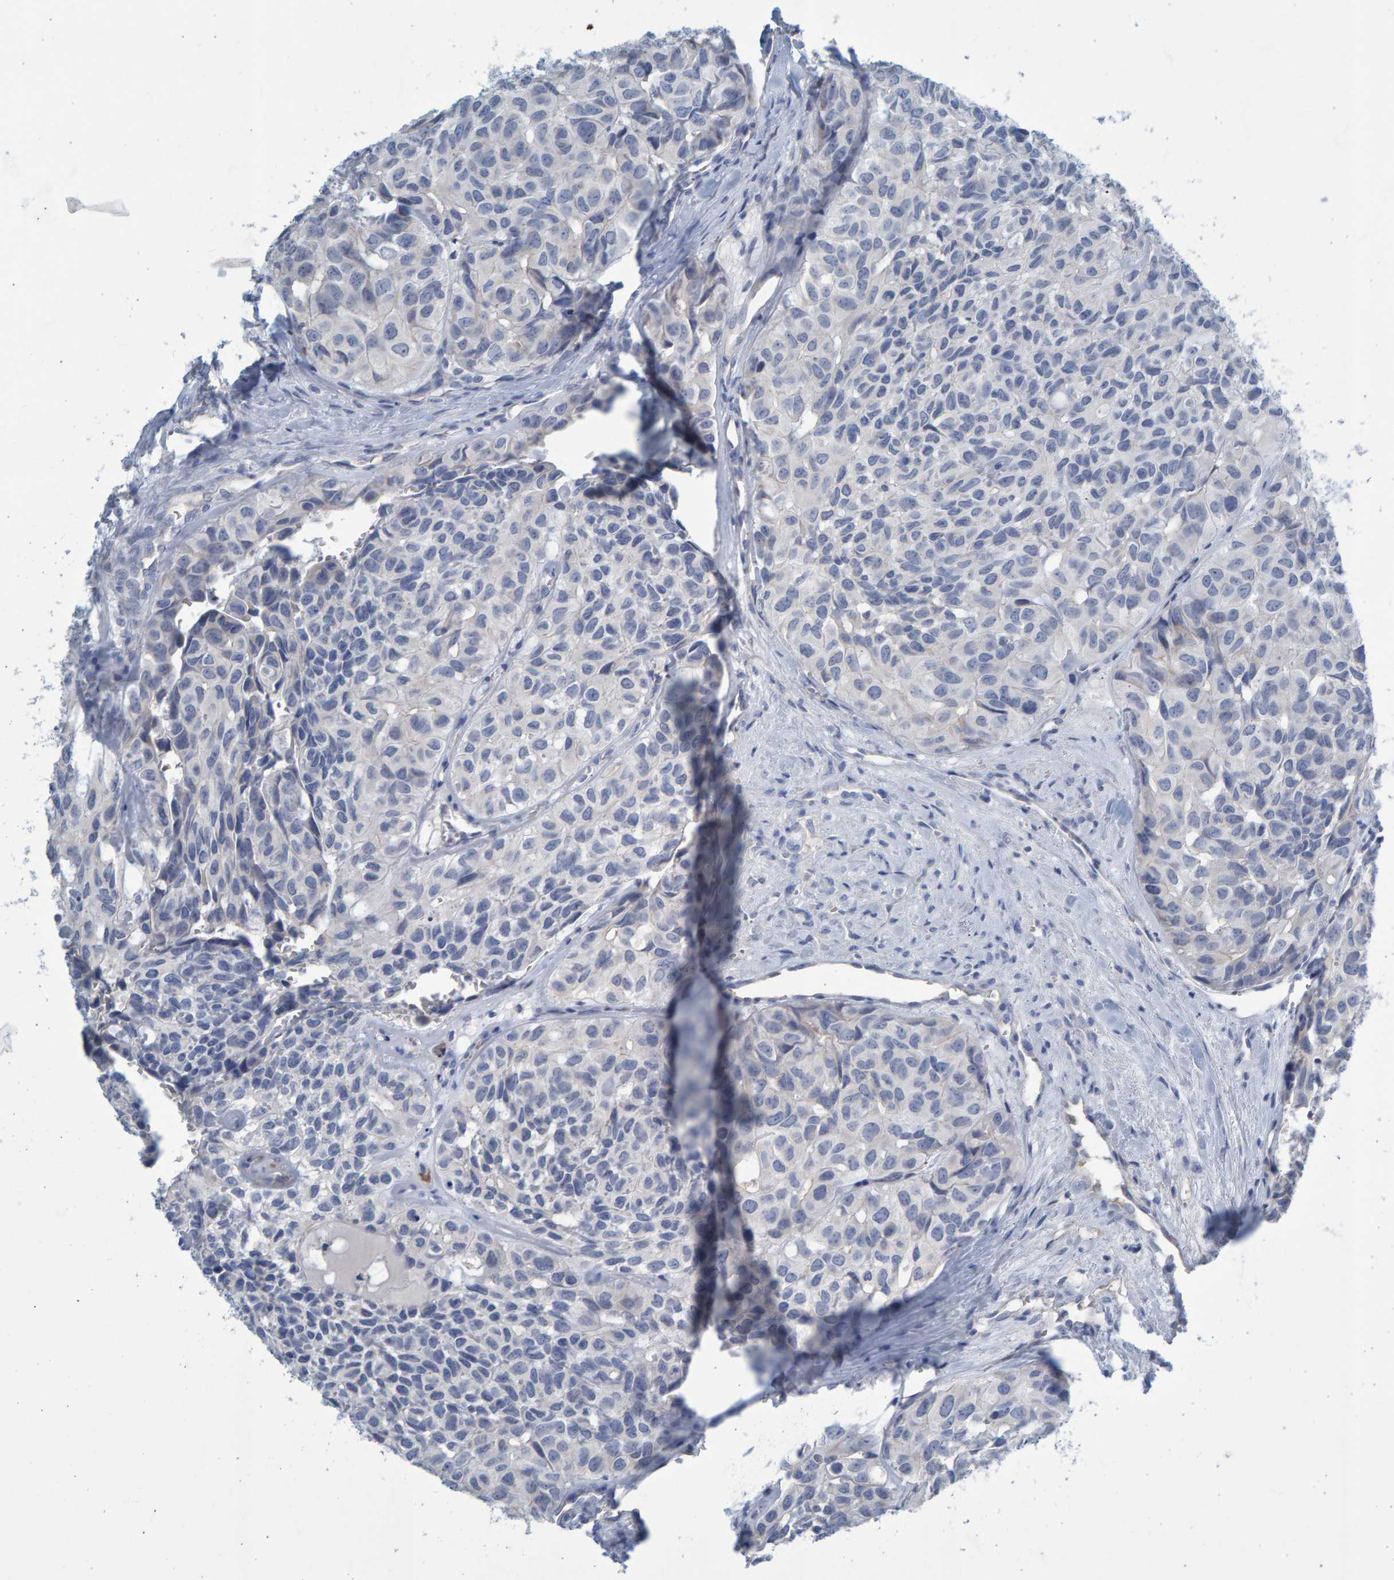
{"staining": {"intensity": "negative", "quantity": "none", "location": "none"}, "tissue": "head and neck cancer", "cell_type": "Tumor cells", "image_type": "cancer", "snomed": [{"axis": "morphology", "description": "Adenocarcinoma, NOS"}, {"axis": "topography", "description": "Salivary gland, NOS"}, {"axis": "topography", "description": "Head-Neck"}], "caption": "Immunohistochemical staining of human head and neck cancer (adenocarcinoma) shows no significant expression in tumor cells.", "gene": "SLC34A3", "patient": {"sex": "female", "age": 76}}